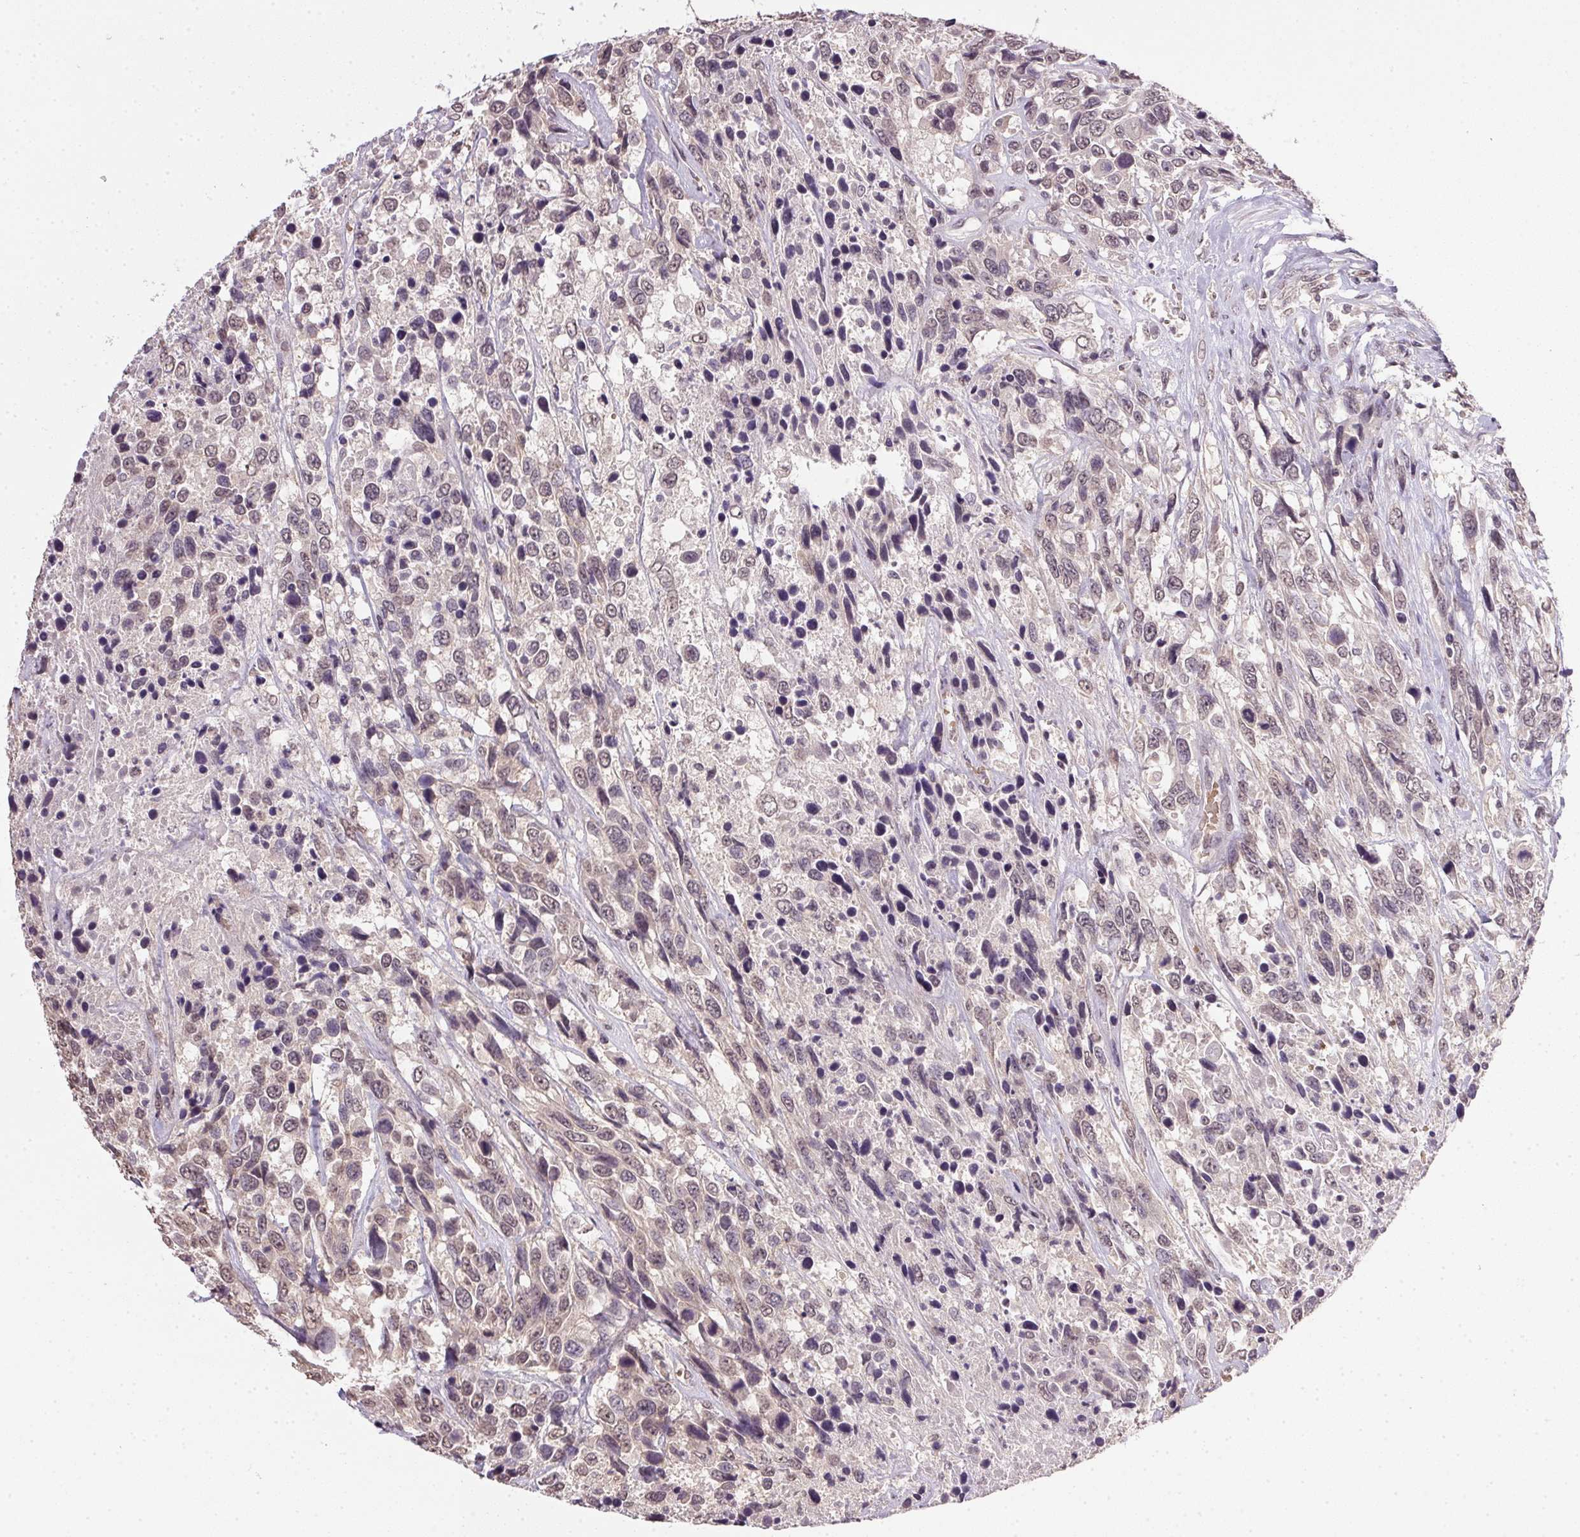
{"staining": {"intensity": "weak", "quantity": "<25%", "location": "nuclear"}, "tissue": "urothelial cancer", "cell_type": "Tumor cells", "image_type": "cancer", "snomed": [{"axis": "morphology", "description": "Urothelial carcinoma, High grade"}, {"axis": "topography", "description": "Urinary bladder"}], "caption": "This is a micrograph of IHC staining of urothelial cancer, which shows no positivity in tumor cells.", "gene": "PPP4R4", "patient": {"sex": "female", "age": 70}}